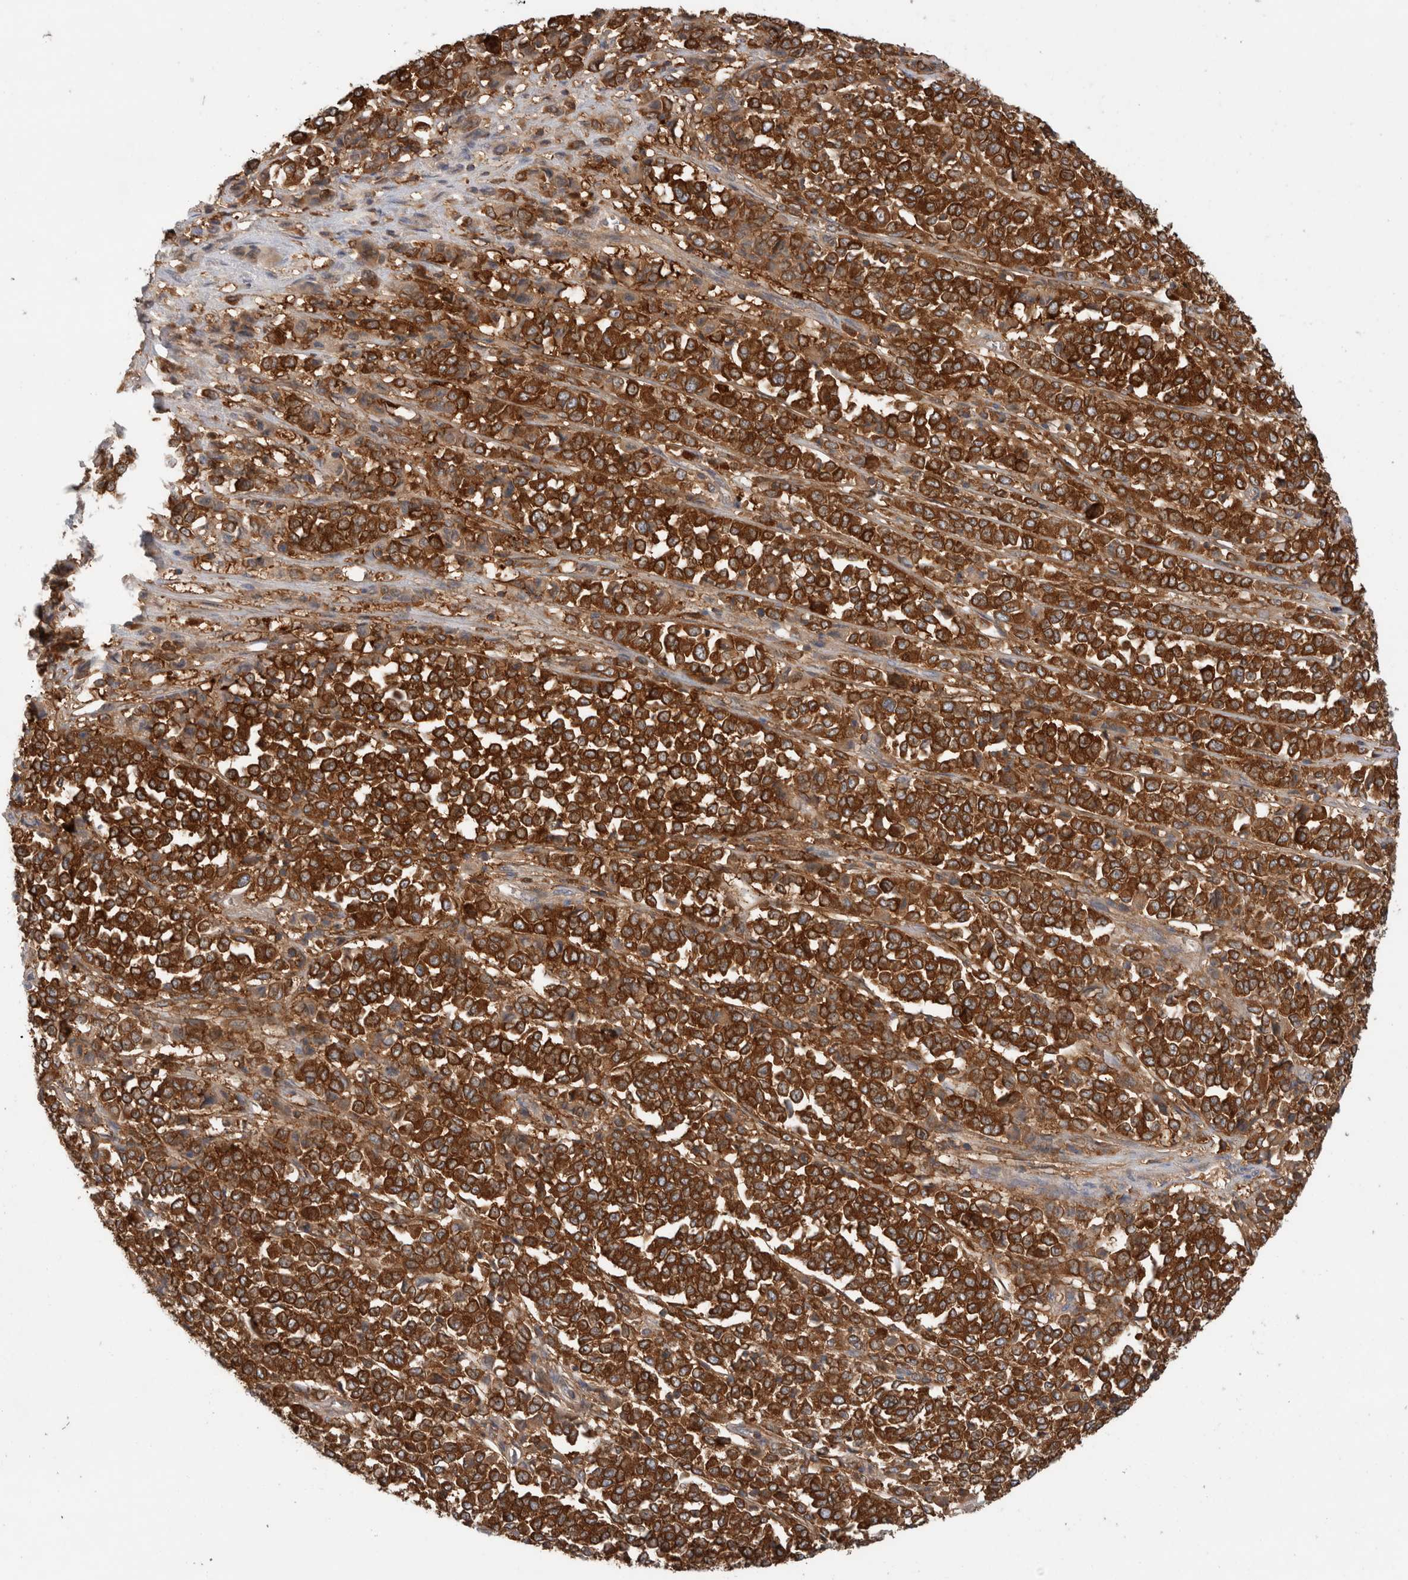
{"staining": {"intensity": "strong", "quantity": ">75%", "location": "cytoplasmic/membranous"}, "tissue": "melanoma", "cell_type": "Tumor cells", "image_type": "cancer", "snomed": [{"axis": "morphology", "description": "Malignant melanoma, Metastatic site"}, {"axis": "topography", "description": "Pancreas"}], "caption": "Strong cytoplasmic/membranous protein positivity is seen in about >75% of tumor cells in melanoma.", "gene": "KLHL14", "patient": {"sex": "female", "age": 30}}